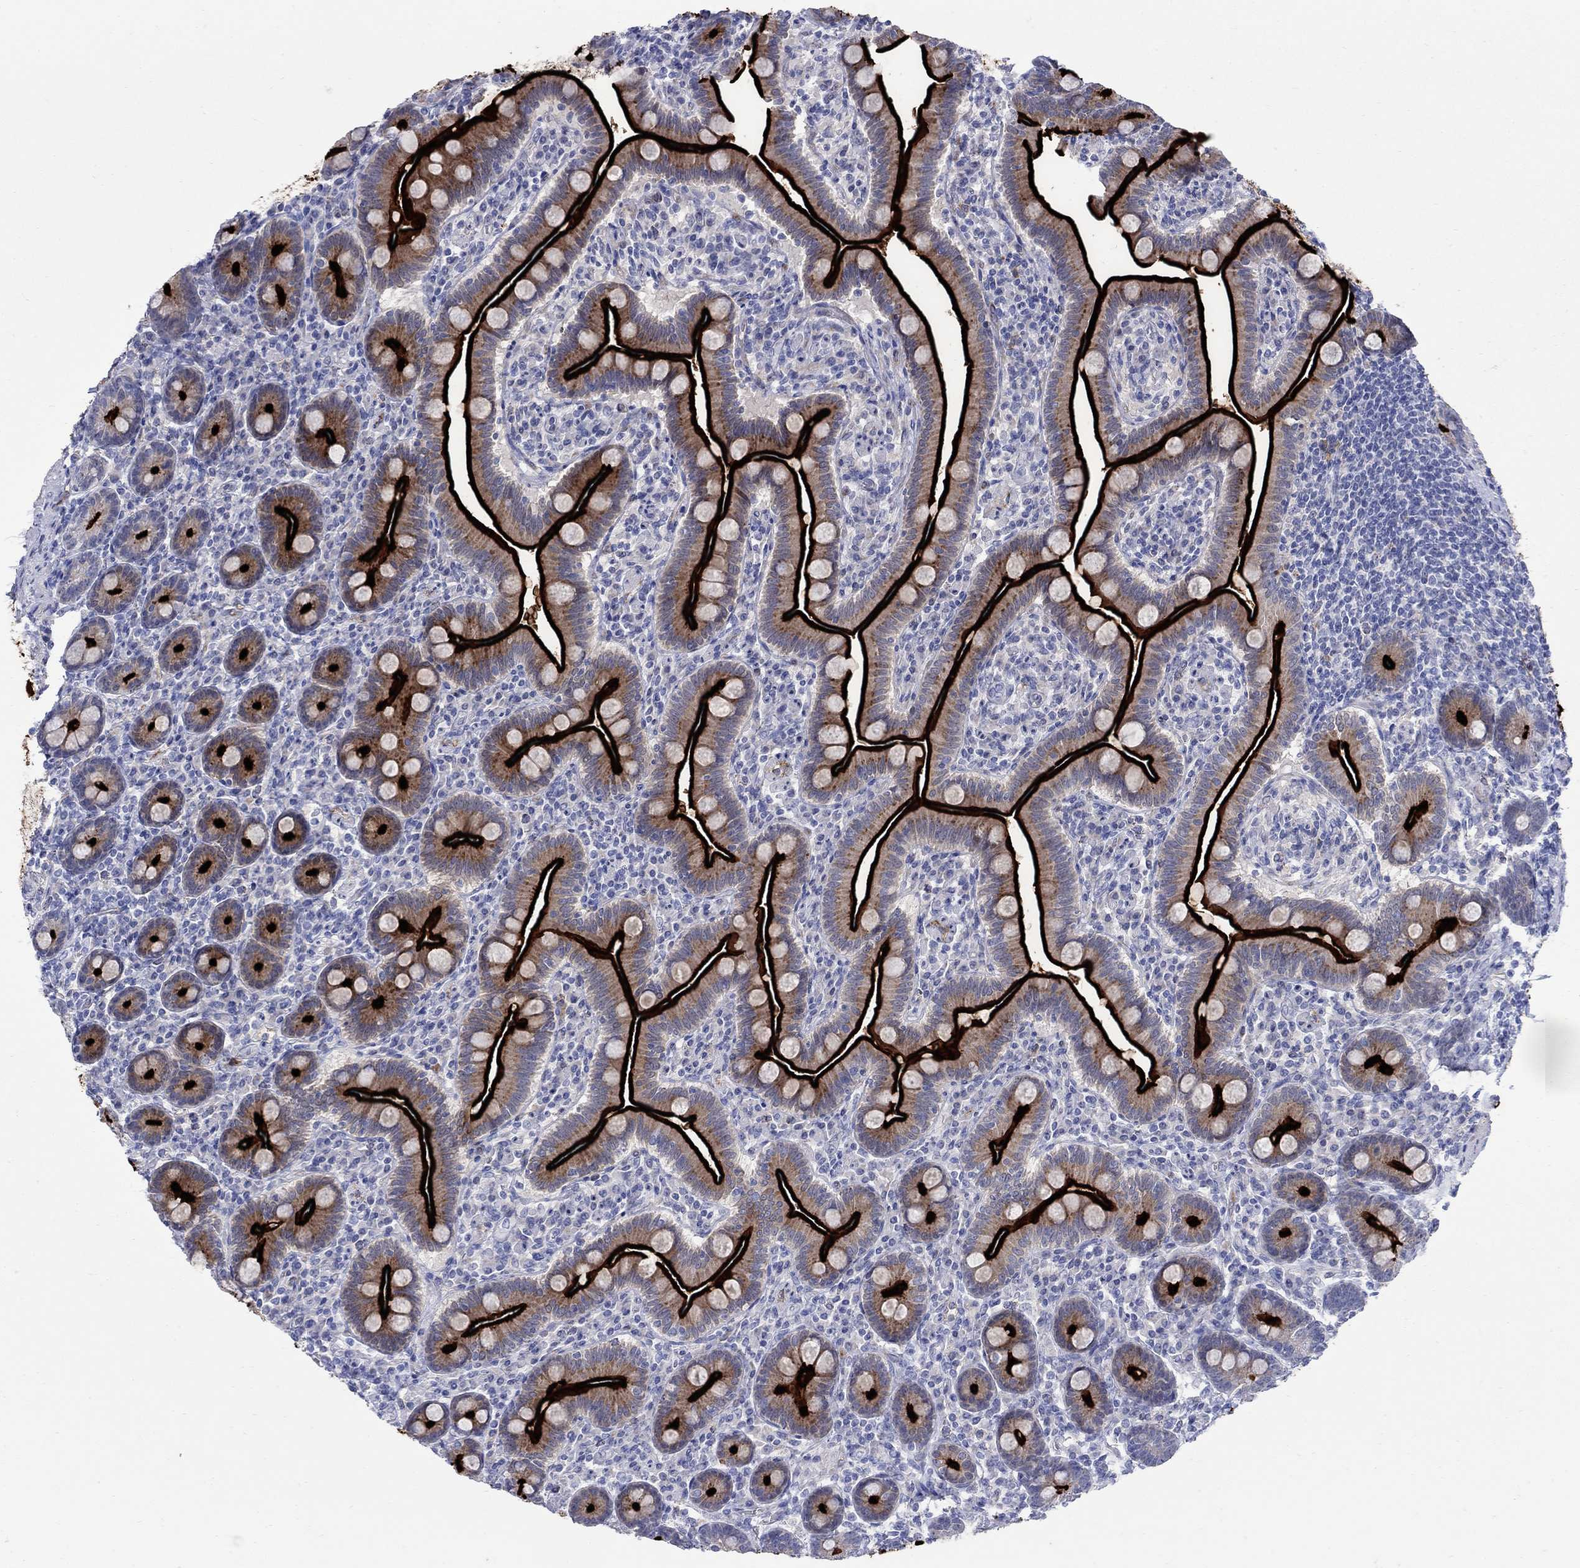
{"staining": {"intensity": "strong", "quantity": ">75%", "location": "cytoplasmic/membranous"}, "tissue": "small intestine", "cell_type": "Glandular cells", "image_type": "normal", "snomed": [{"axis": "morphology", "description": "Normal tissue, NOS"}, {"axis": "topography", "description": "Small intestine"}], "caption": "Strong cytoplasmic/membranous positivity is identified in about >75% of glandular cells in unremarkable small intestine.", "gene": "REEP2", "patient": {"sex": "male", "age": 66}}